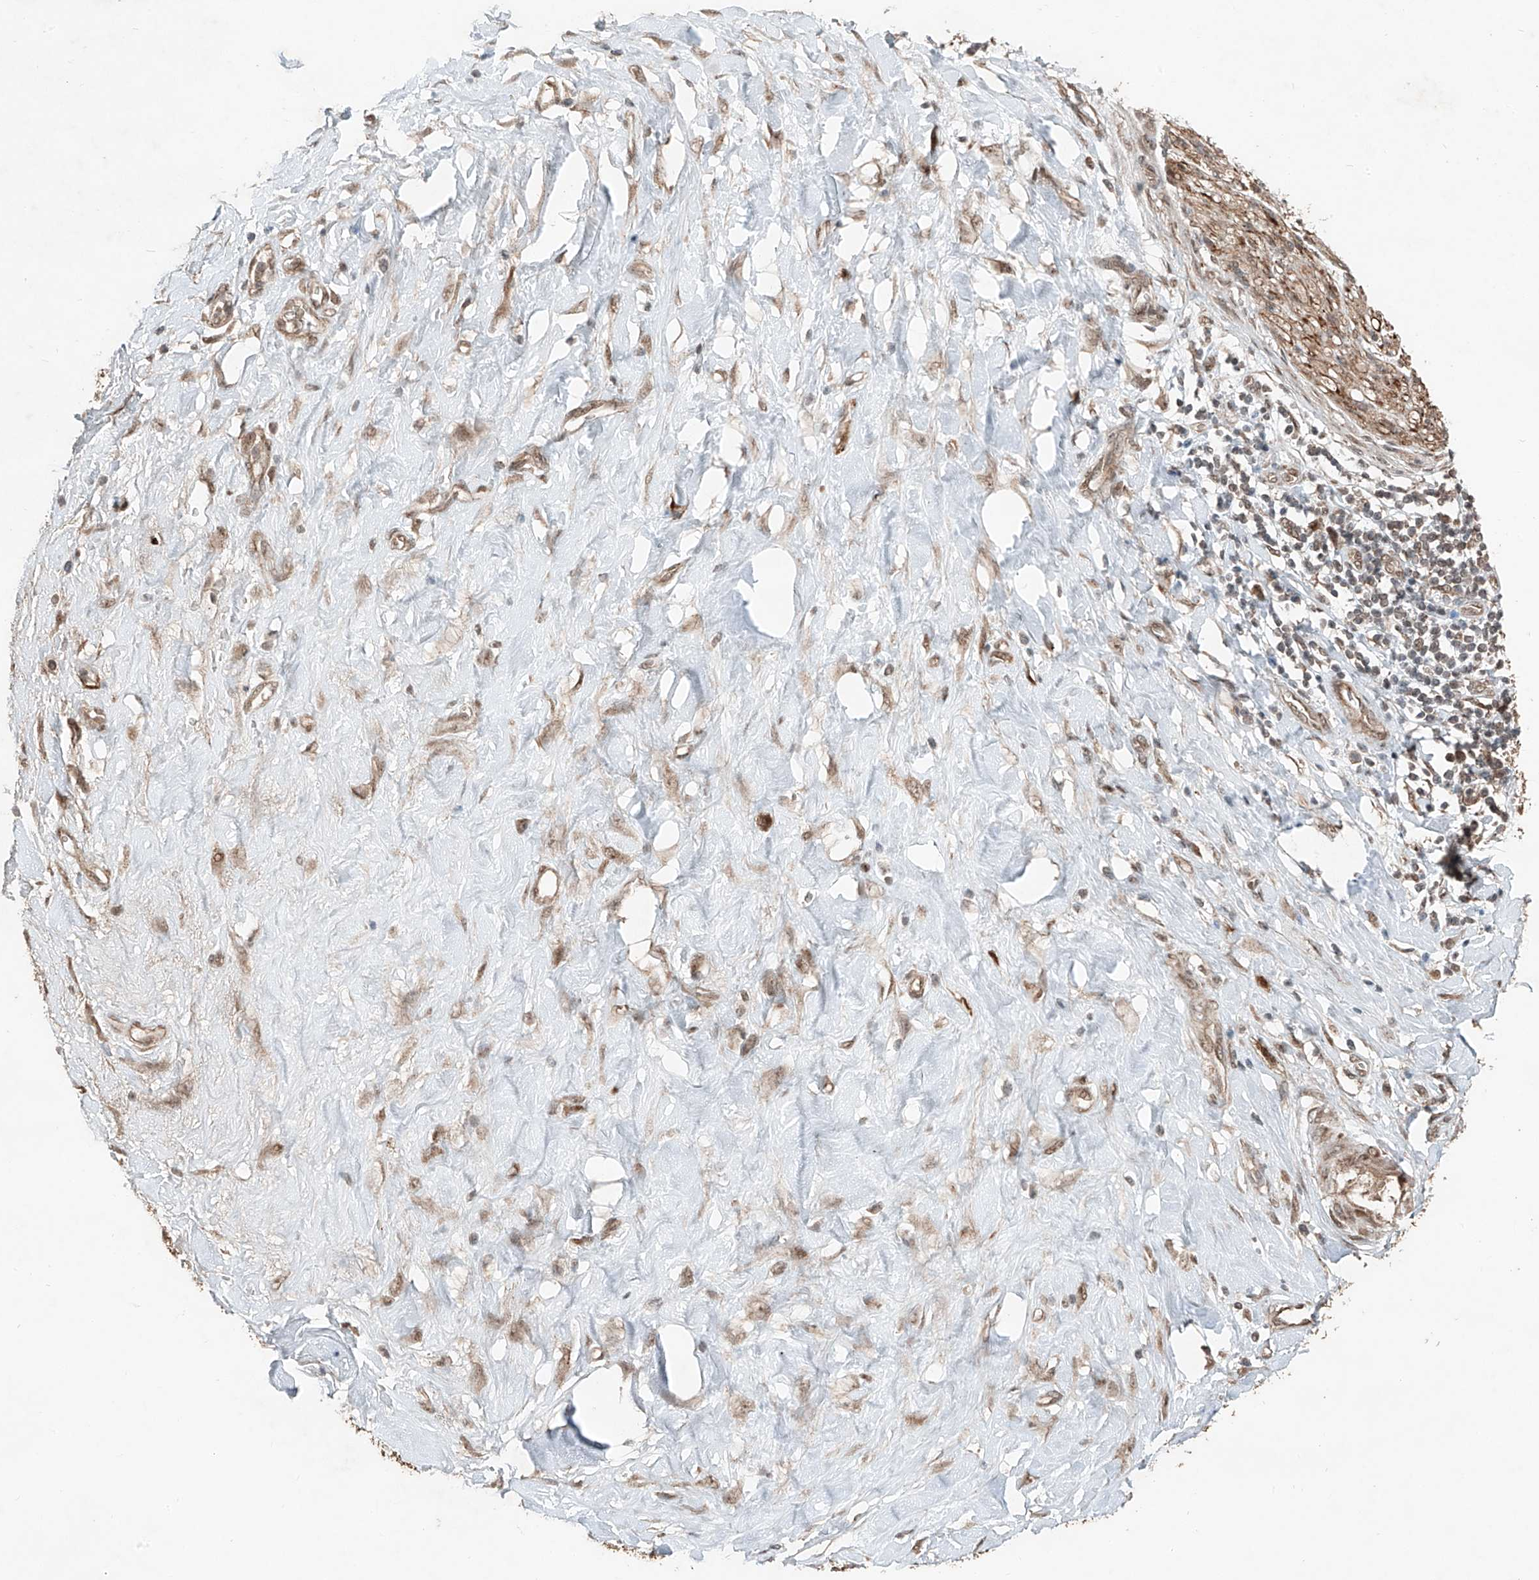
{"staining": {"intensity": "negative", "quantity": "none", "location": "none"}, "tissue": "soft tissue", "cell_type": "Fibroblasts", "image_type": "normal", "snomed": [{"axis": "morphology", "description": "Normal tissue, NOS"}, {"axis": "morphology", "description": "Adenocarcinoma, NOS"}, {"axis": "topography", "description": "Pancreas"}, {"axis": "topography", "description": "Peripheral nerve tissue"}], "caption": "Immunohistochemical staining of unremarkable human soft tissue reveals no significant staining in fibroblasts. (Immunohistochemistry (ihc), brightfield microscopy, high magnification).", "gene": "ZNF620", "patient": {"sex": "male", "age": 59}}